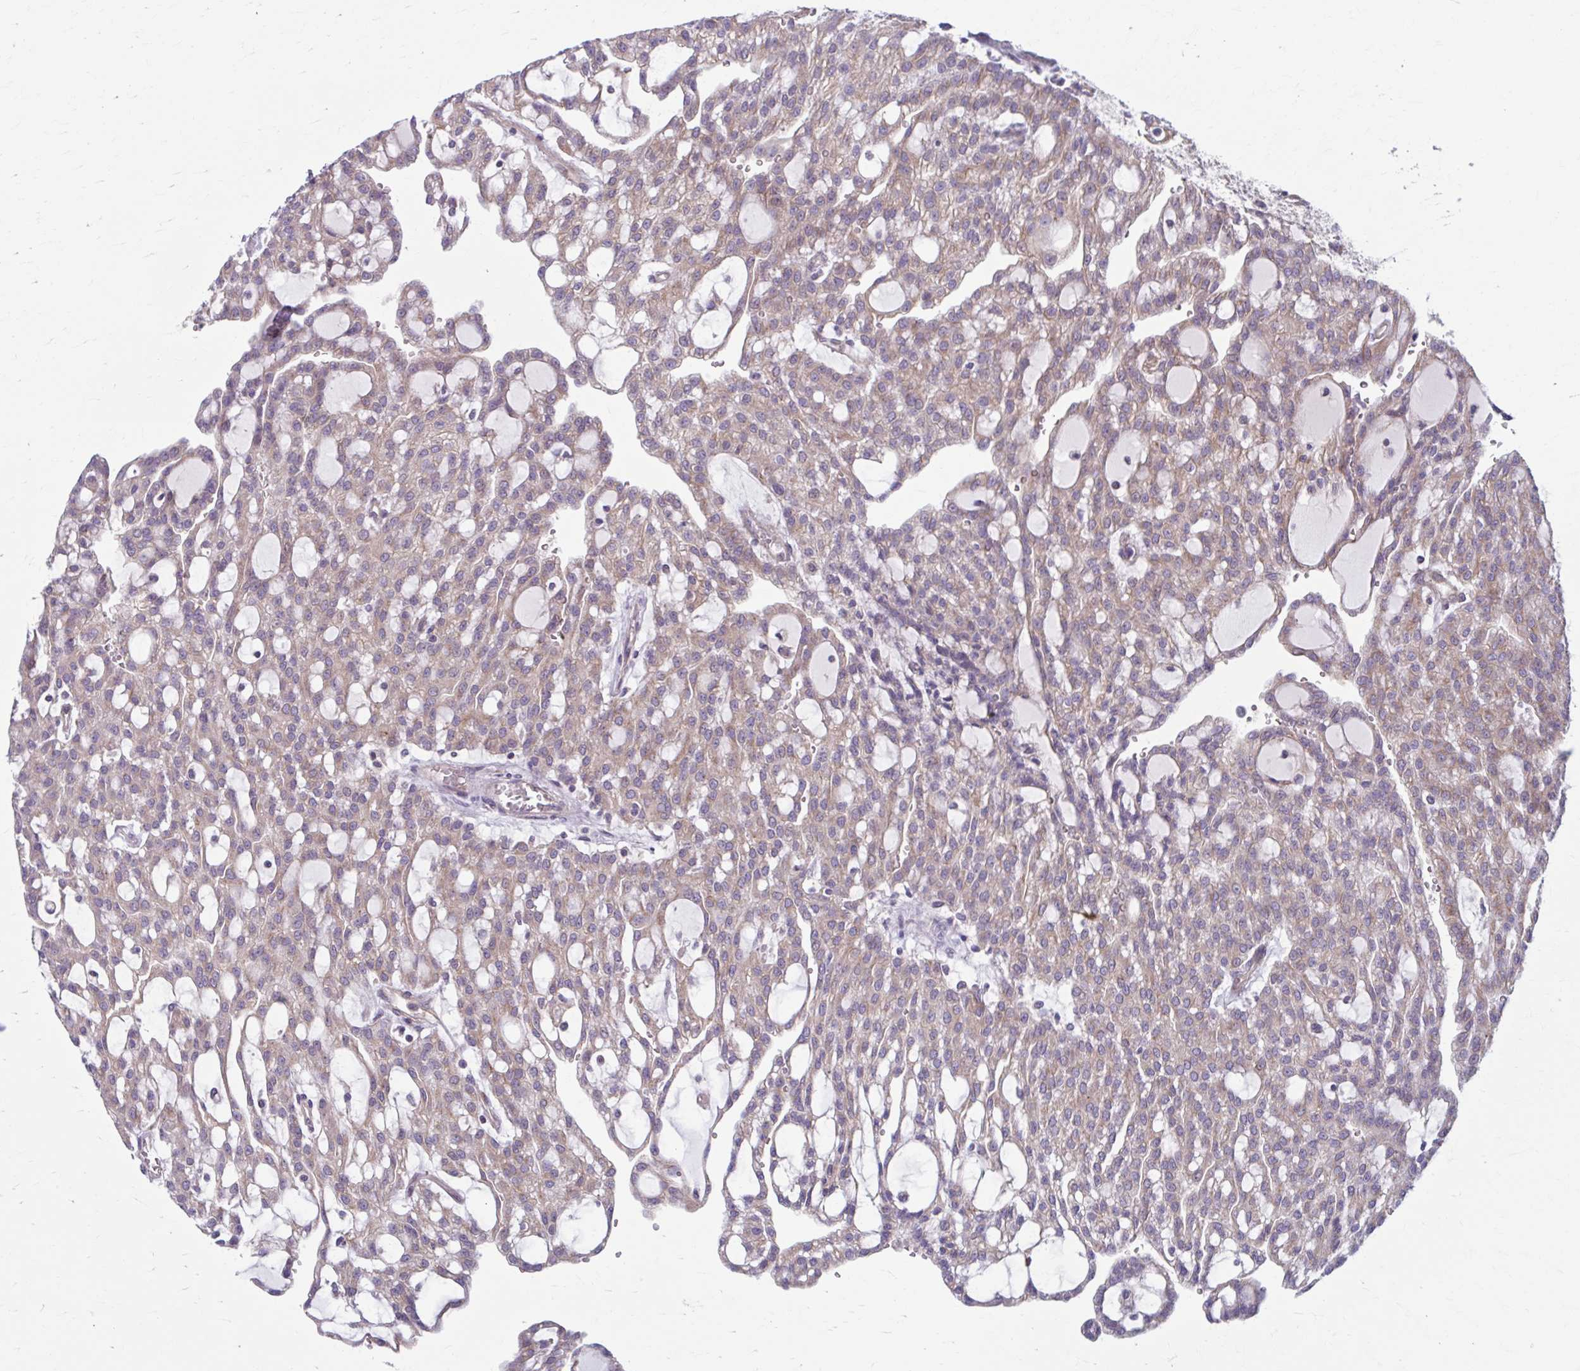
{"staining": {"intensity": "moderate", "quantity": ">75%", "location": "cytoplasmic/membranous"}, "tissue": "renal cancer", "cell_type": "Tumor cells", "image_type": "cancer", "snomed": [{"axis": "morphology", "description": "Adenocarcinoma, NOS"}, {"axis": "topography", "description": "Kidney"}], "caption": "The photomicrograph displays a brown stain indicating the presence of a protein in the cytoplasmic/membranous of tumor cells in adenocarcinoma (renal). Using DAB (brown) and hematoxylin (blue) stains, captured at high magnification using brightfield microscopy.", "gene": "CHST3", "patient": {"sex": "male", "age": 63}}